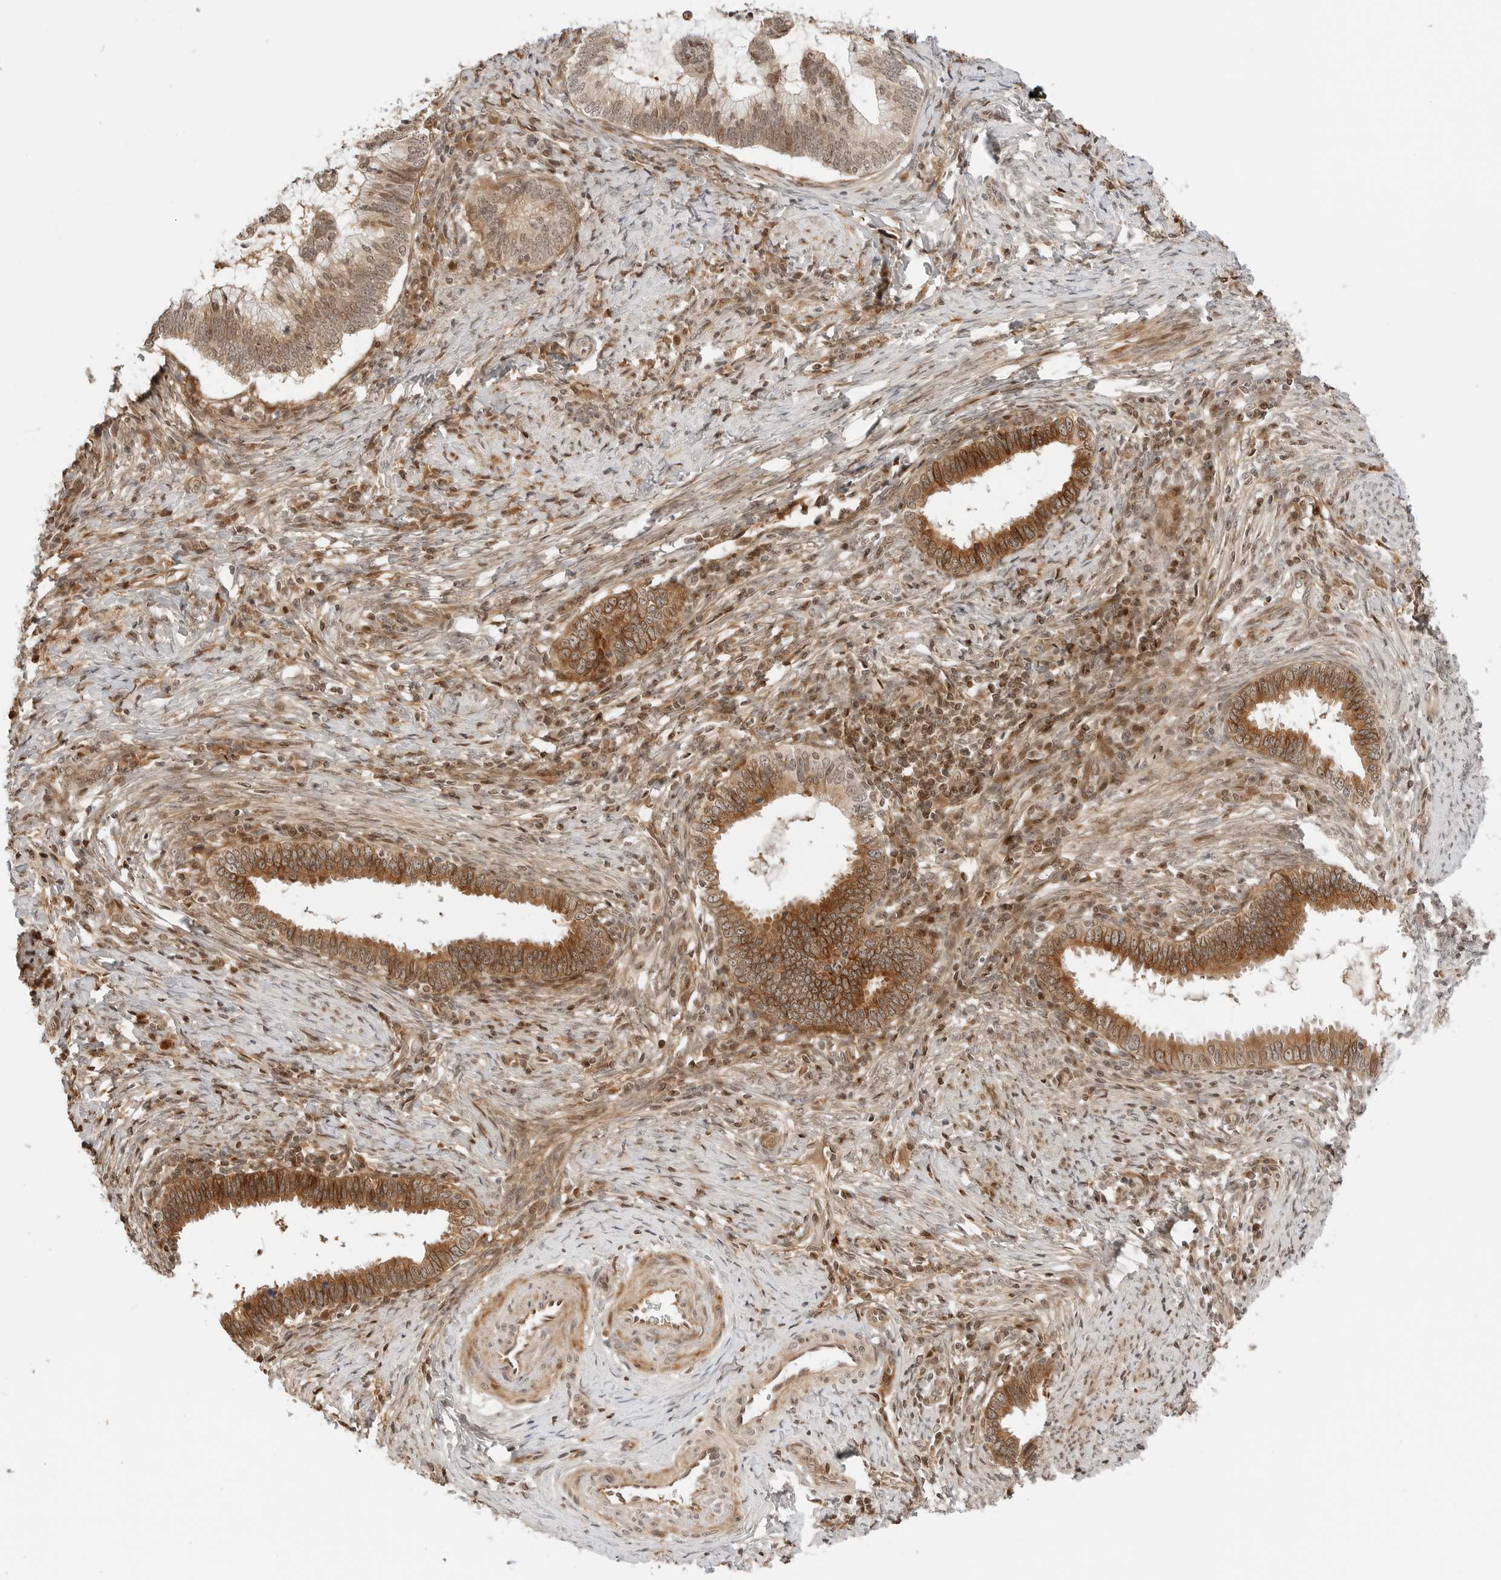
{"staining": {"intensity": "moderate", "quantity": ">75%", "location": "cytoplasmic/membranous,nuclear"}, "tissue": "cervical cancer", "cell_type": "Tumor cells", "image_type": "cancer", "snomed": [{"axis": "morphology", "description": "Adenocarcinoma, NOS"}, {"axis": "topography", "description": "Cervix"}], "caption": "An image of cervical cancer stained for a protein demonstrates moderate cytoplasmic/membranous and nuclear brown staining in tumor cells. (DAB IHC with brightfield microscopy, high magnification).", "gene": "GEM", "patient": {"sex": "female", "age": 36}}